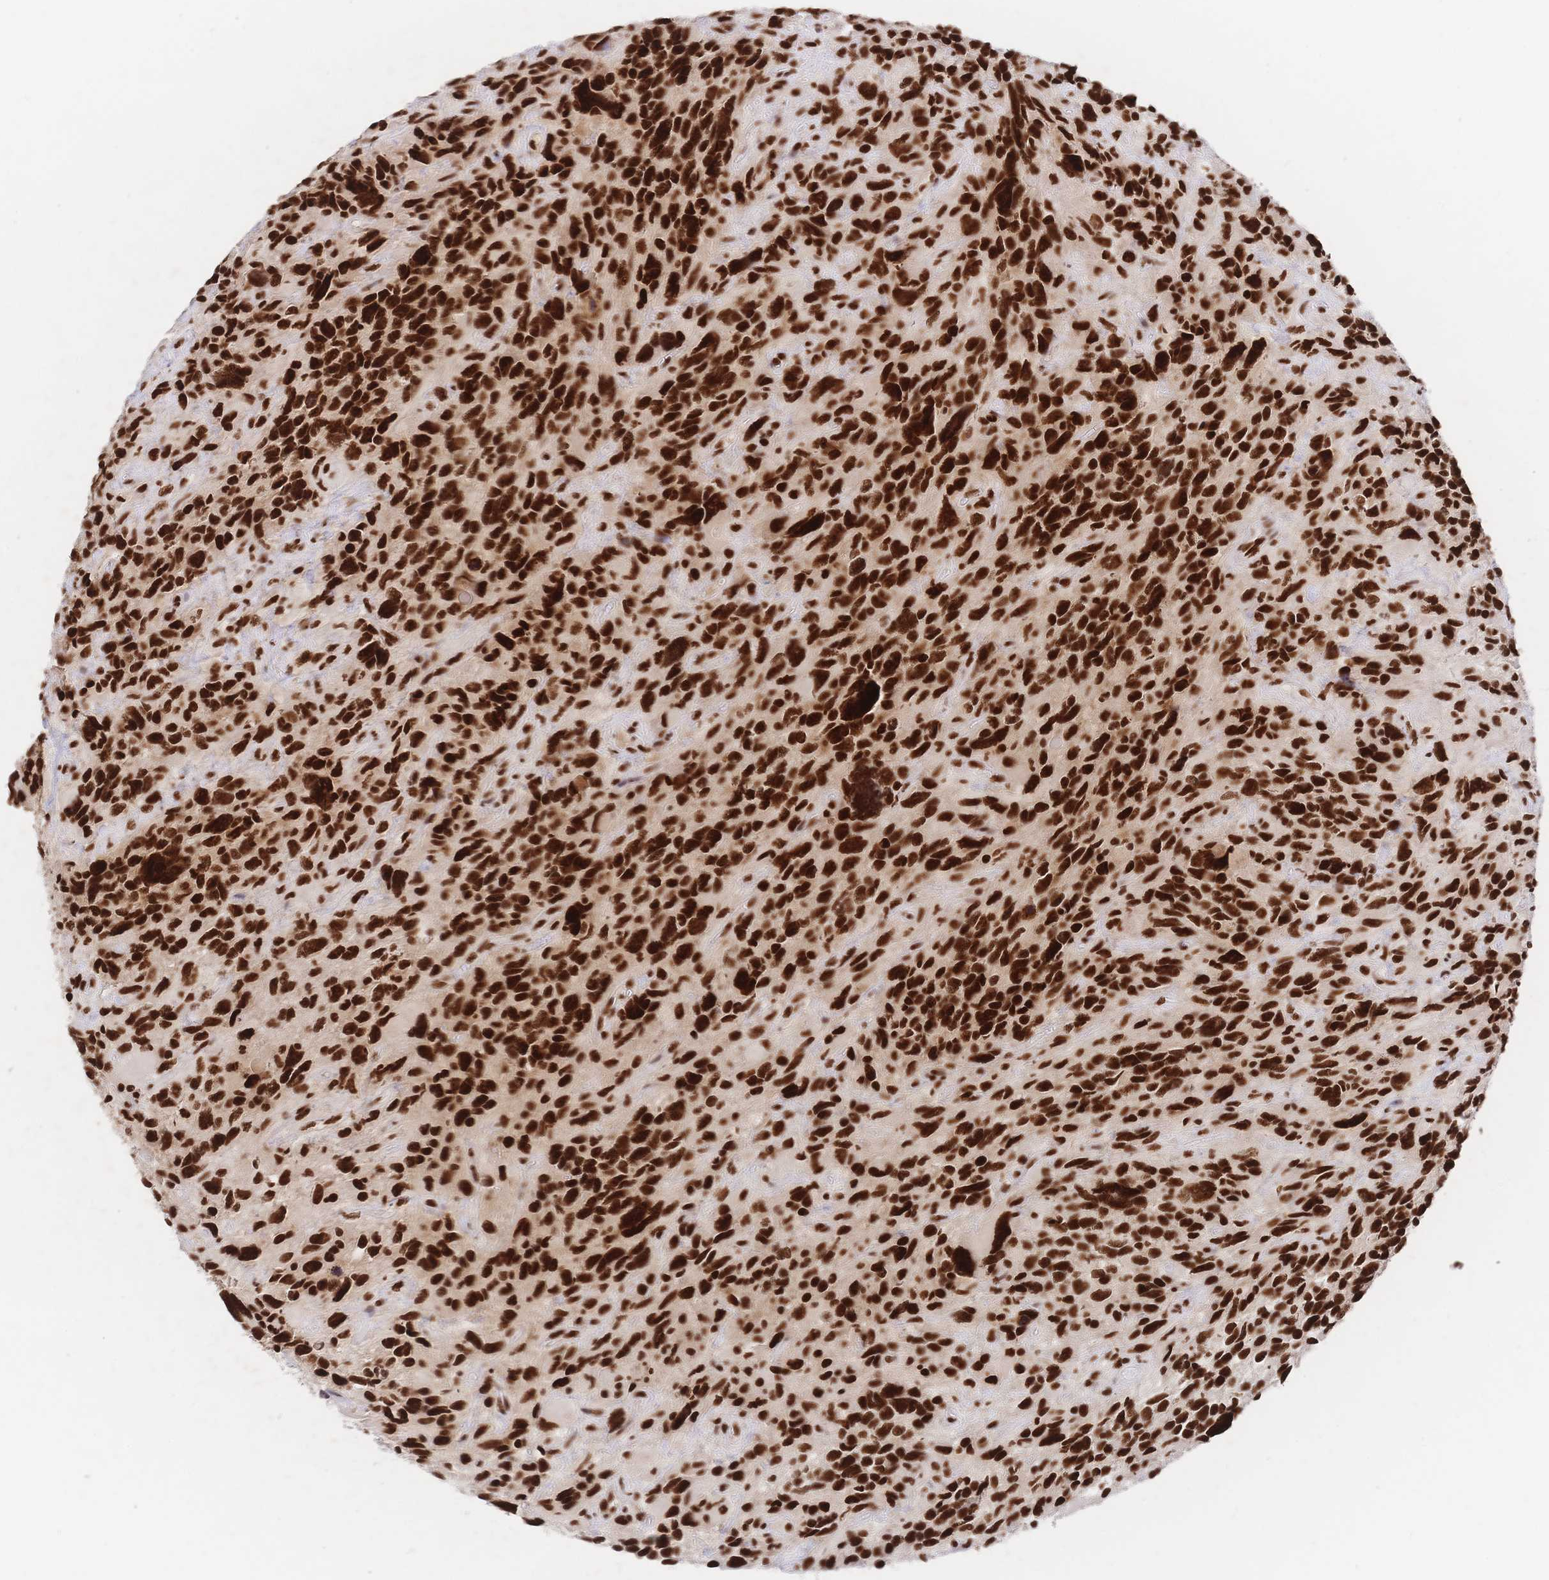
{"staining": {"intensity": "strong", "quantity": ">75%", "location": "nuclear"}, "tissue": "glioma", "cell_type": "Tumor cells", "image_type": "cancer", "snomed": [{"axis": "morphology", "description": "Glioma, malignant, High grade"}, {"axis": "topography", "description": "Brain"}], "caption": "Glioma was stained to show a protein in brown. There is high levels of strong nuclear staining in about >75% of tumor cells. The protein of interest is shown in brown color, while the nuclei are stained blue.", "gene": "SRSF1", "patient": {"sex": "male", "age": 46}}